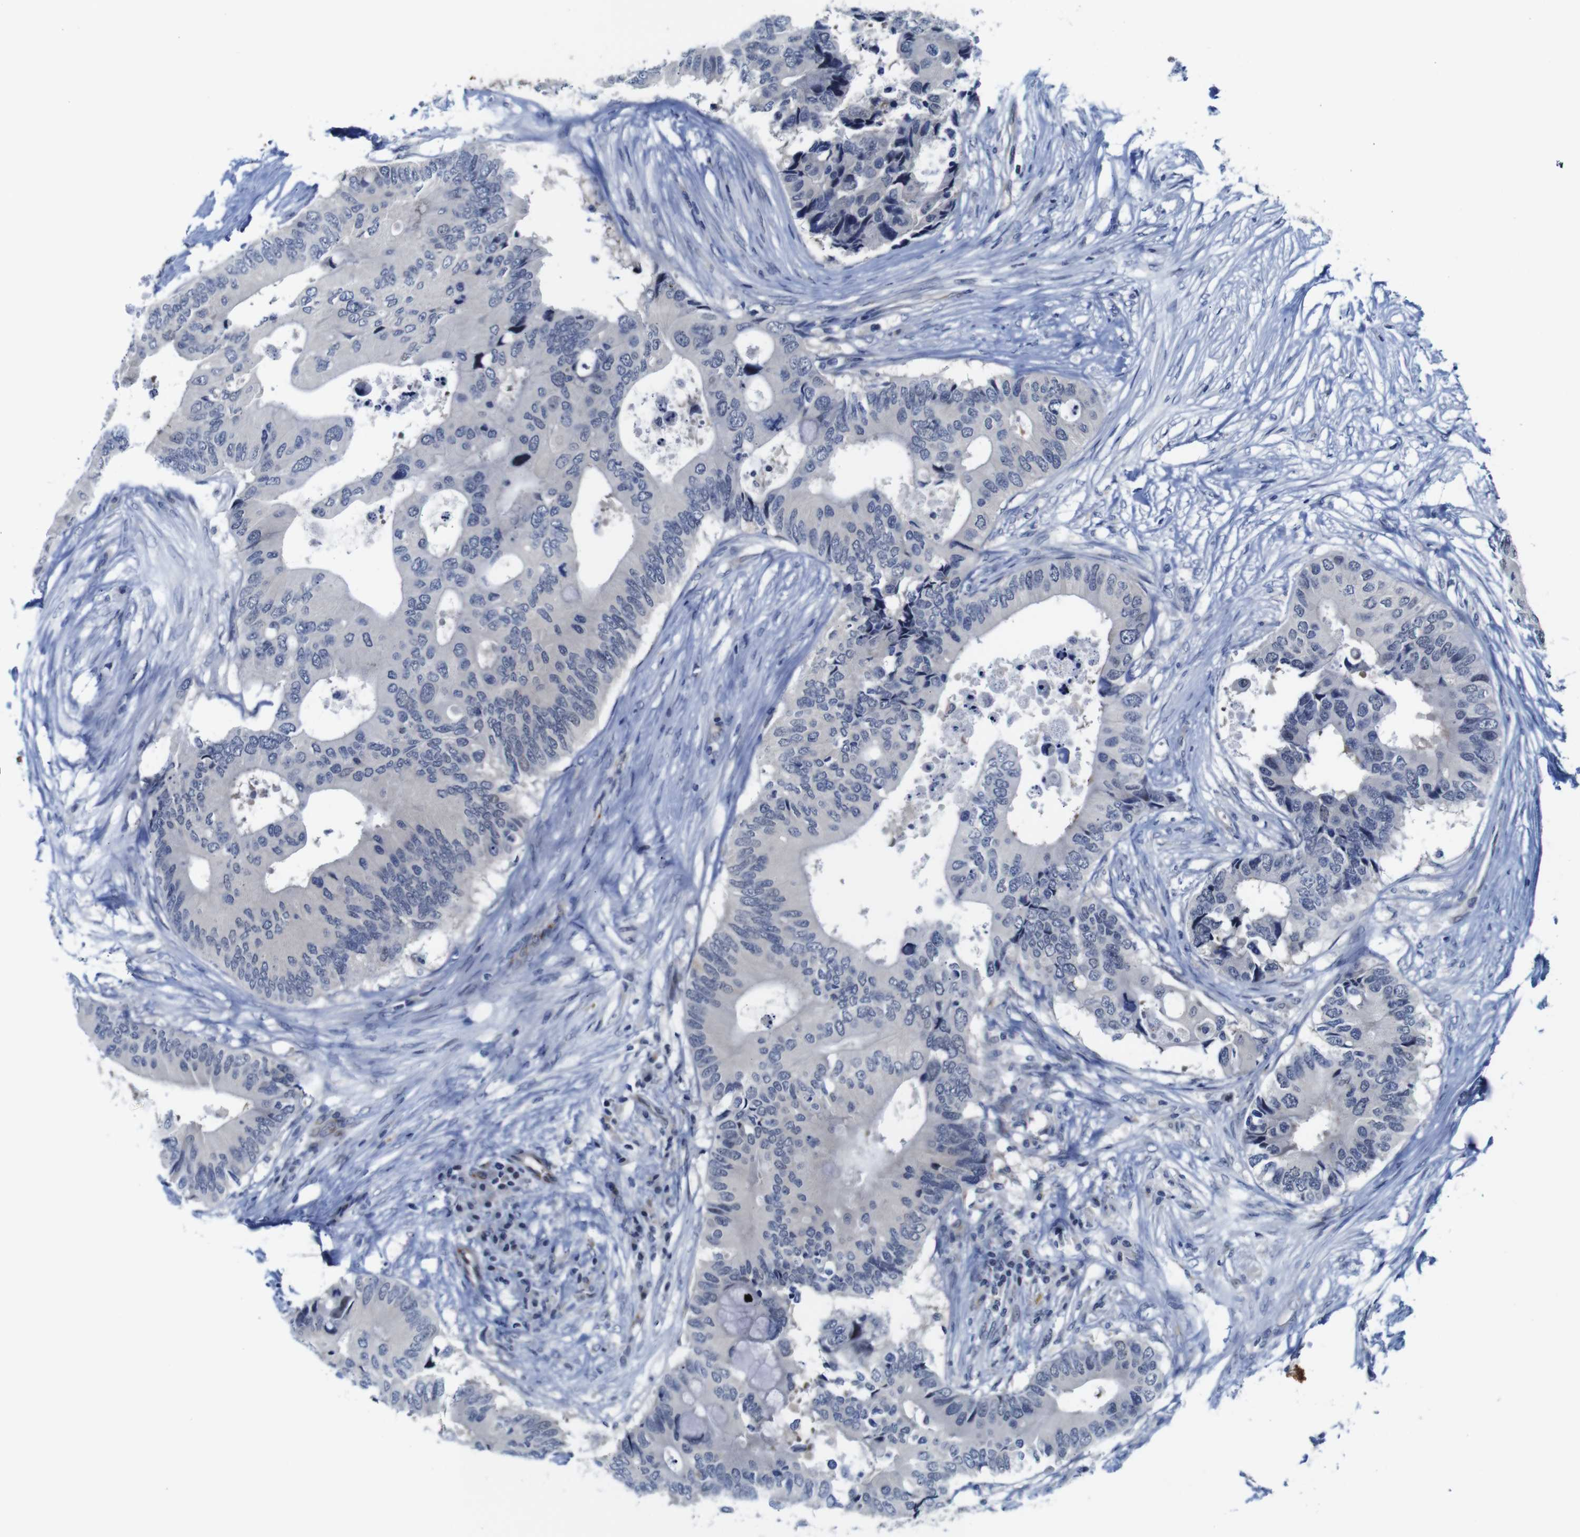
{"staining": {"intensity": "negative", "quantity": "none", "location": "none"}, "tissue": "colorectal cancer", "cell_type": "Tumor cells", "image_type": "cancer", "snomed": [{"axis": "morphology", "description": "Adenocarcinoma, NOS"}, {"axis": "topography", "description": "Colon"}], "caption": "Adenocarcinoma (colorectal) stained for a protein using immunohistochemistry (IHC) shows no staining tumor cells.", "gene": "FURIN", "patient": {"sex": "male", "age": 71}}